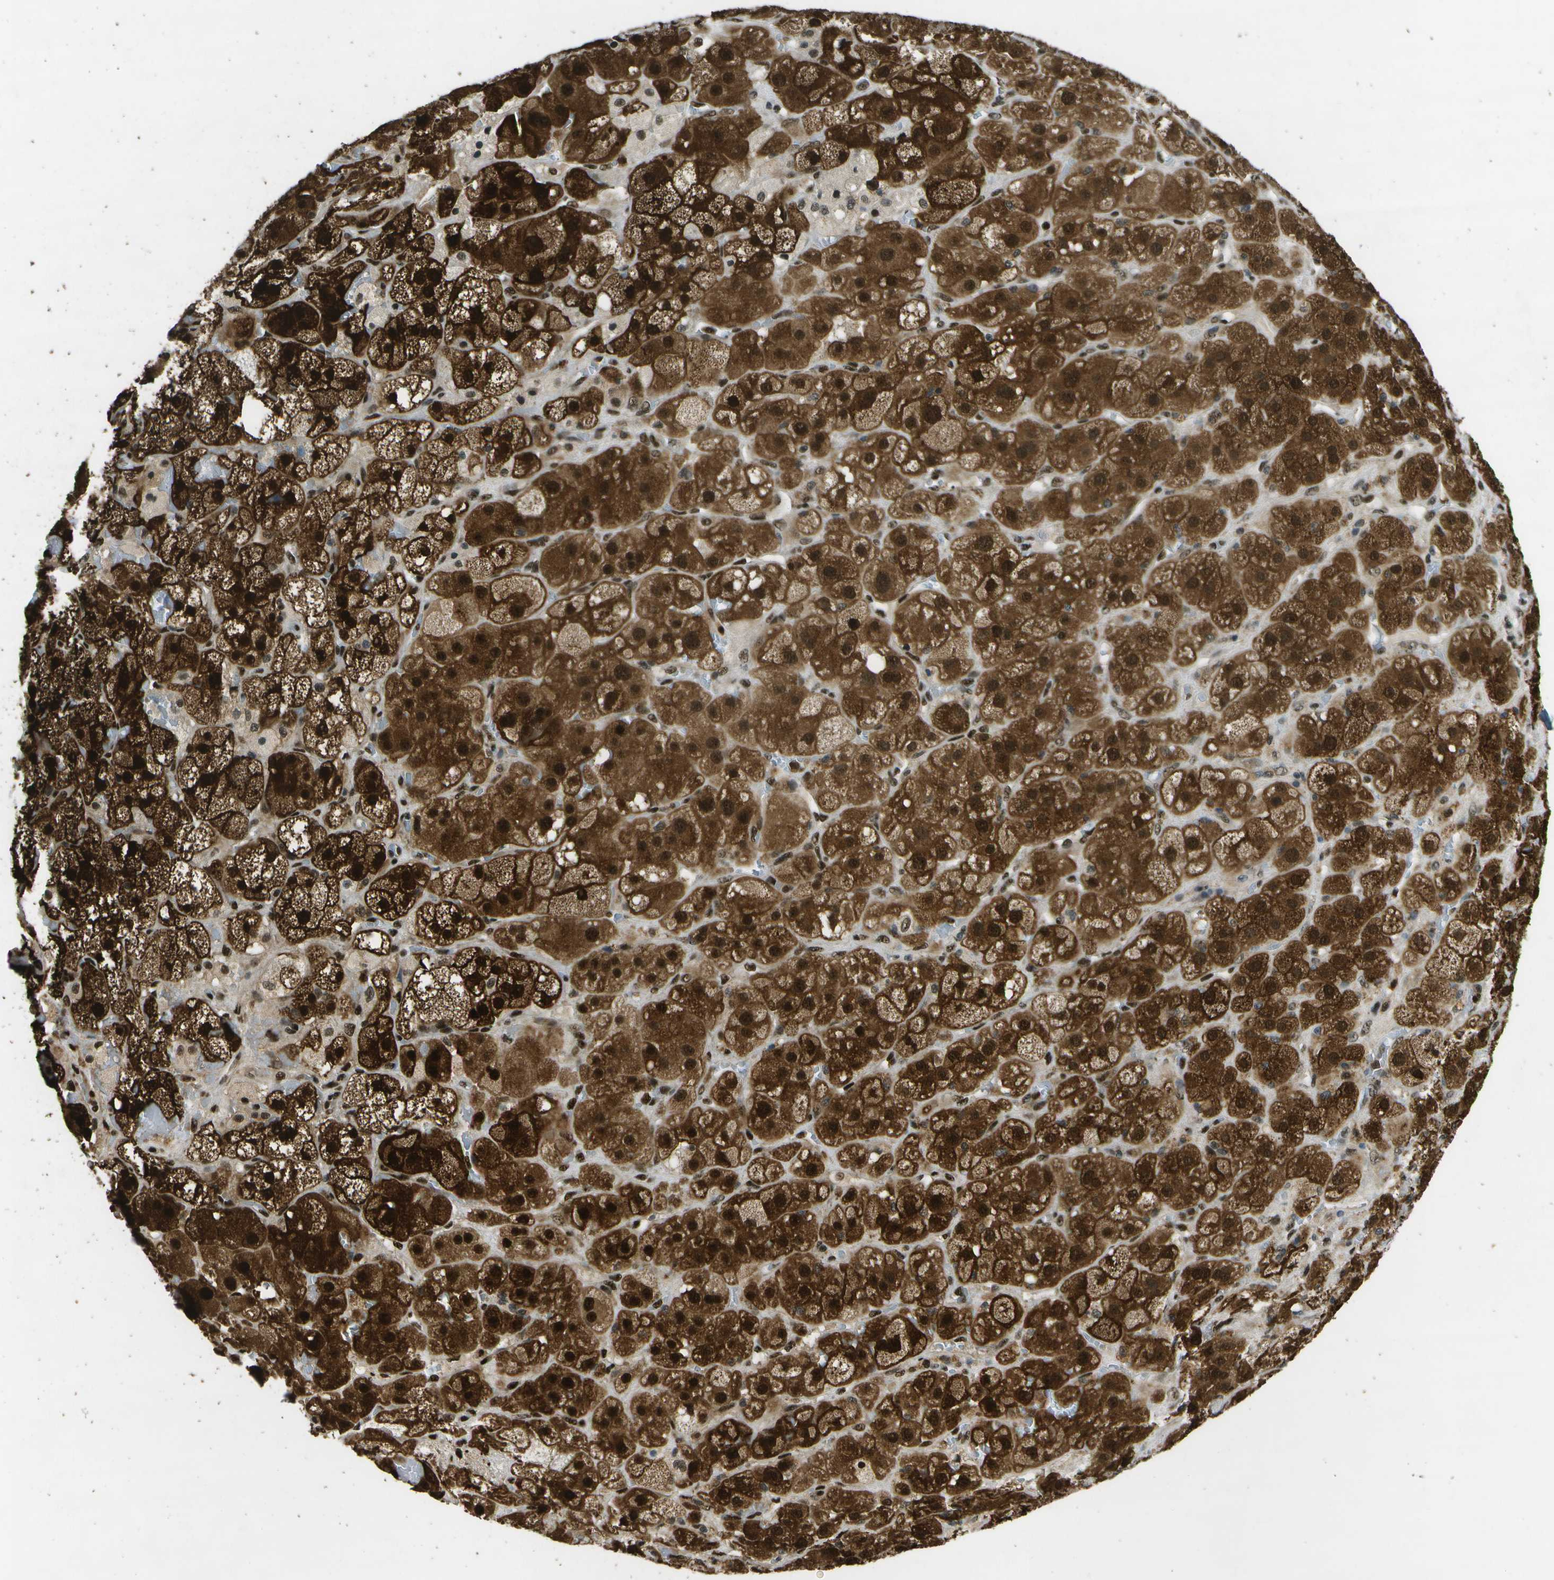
{"staining": {"intensity": "strong", "quantity": ">75%", "location": "cytoplasmic/membranous,nuclear"}, "tissue": "adrenal gland", "cell_type": "Glandular cells", "image_type": "normal", "snomed": [{"axis": "morphology", "description": "Normal tissue, NOS"}, {"axis": "topography", "description": "Adrenal gland"}], "caption": "This image demonstrates IHC staining of normal human adrenal gland, with high strong cytoplasmic/membranous,nuclear staining in about >75% of glandular cells.", "gene": "GANC", "patient": {"sex": "female", "age": 47}}